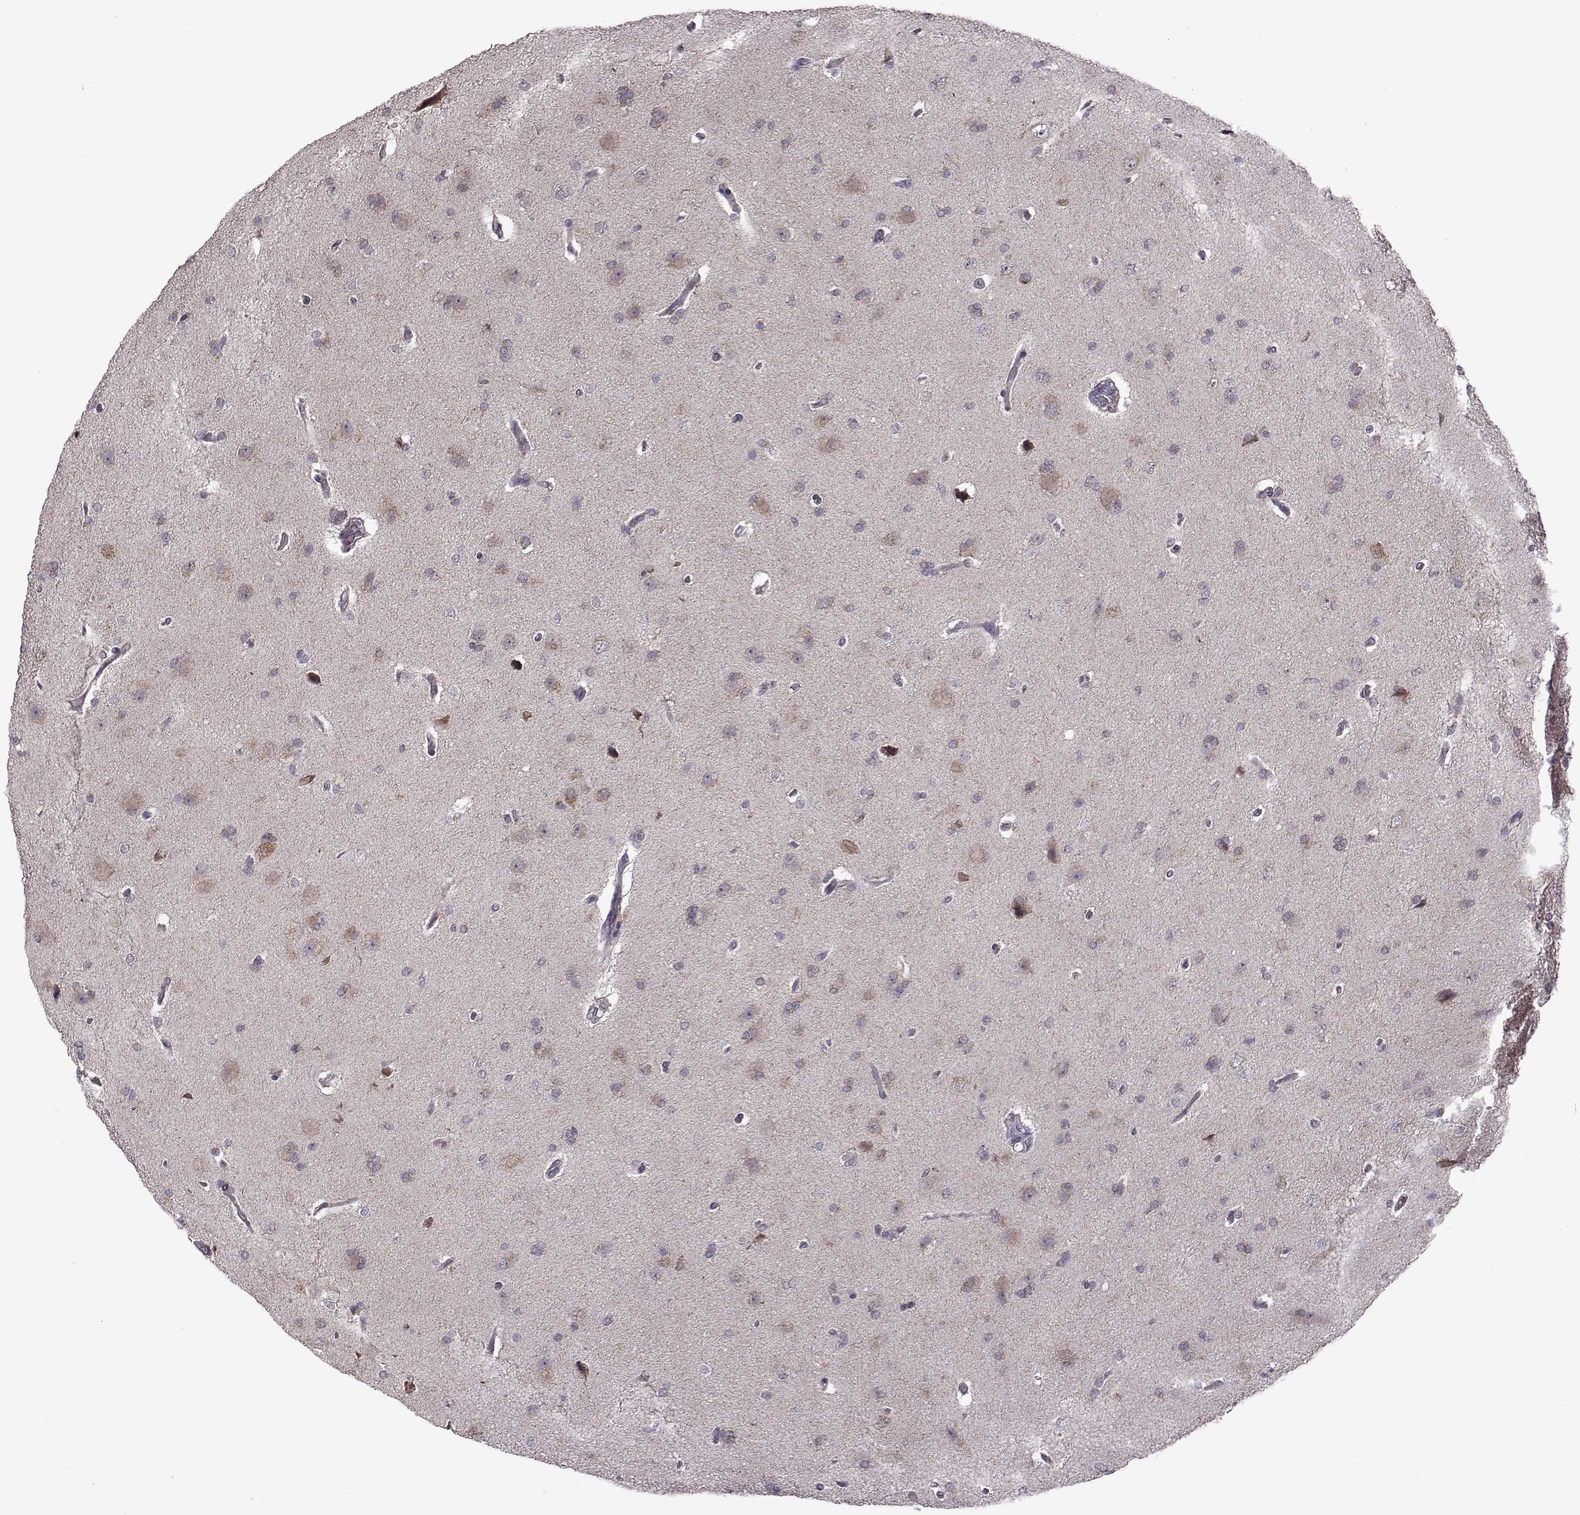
{"staining": {"intensity": "negative", "quantity": "none", "location": "none"}, "tissue": "glioma", "cell_type": "Tumor cells", "image_type": "cancer", "snomed": [{"axis": "morphology", "description": "Glioma, malignant, High grade"}, {"axis": "topography", "description": "Cerebral cortex"}], "caption": "This is an immunohistochemistry image of glioma. There is no staining in tumor cells.", "gene": "DOK2", "patient": {"sex": "male", "age": 70}}